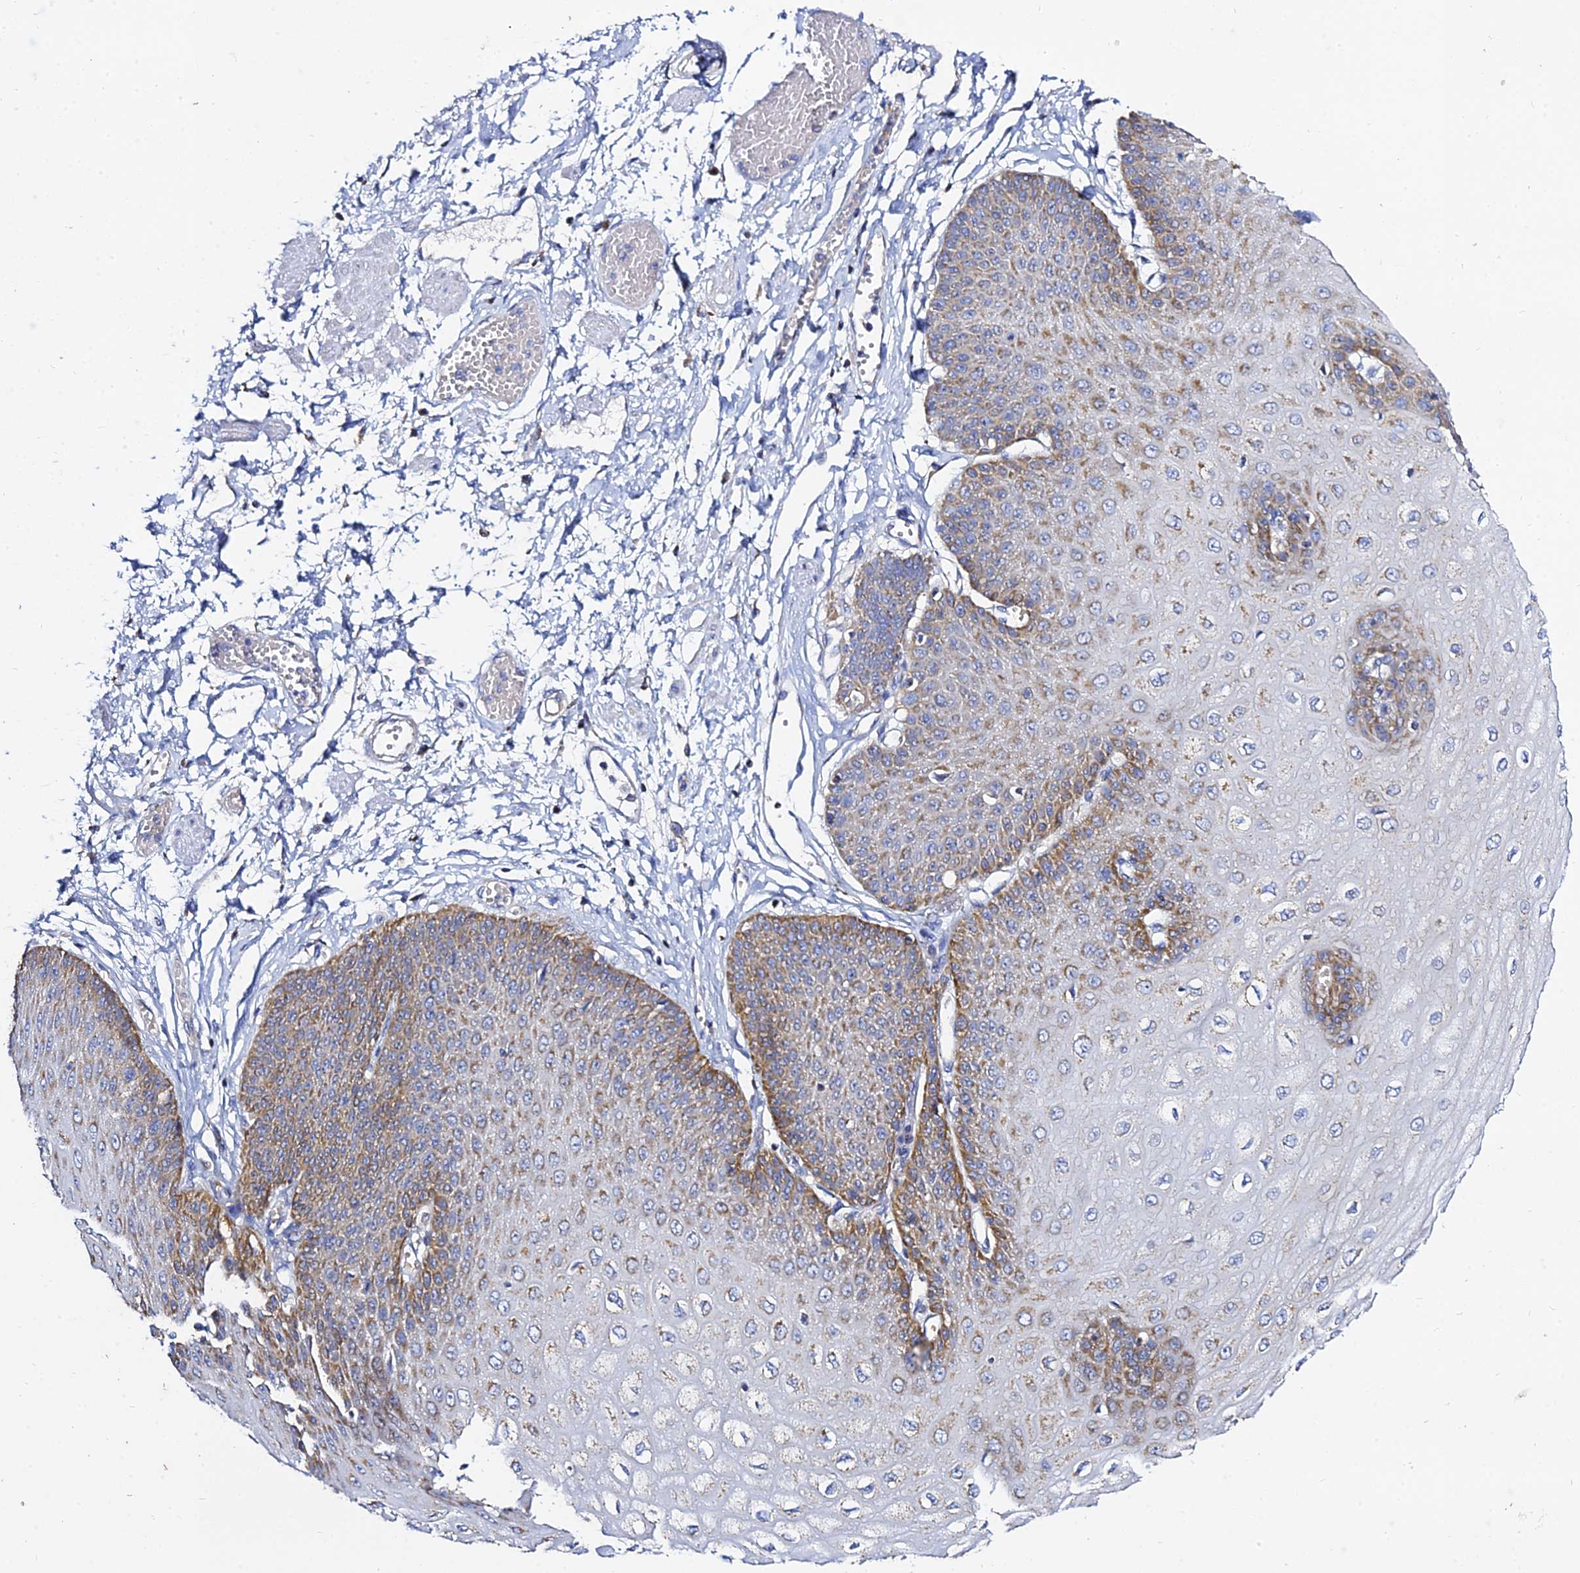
{"staining": {"intensity": "moderate", "quantity": "25%-75%", "location": "cytoplasmic/membranous"}, "tissue": "esophagus", "cell_type": "Squamous epithelial cells", "image_type": "normal", "snomed": [{"axis": "morphology", "description": "Normal tissue, NOS"}, {"axis": "topography", "description": "Esophagus"}], "caption": "Squamous epithelial cells show medium levels of moderate cytoplasmic/membranous expression in about 25%-75% of cells in normal human esophagus.", "gene": "TYW5", "patient": {"sex": "male", "age": 60}}